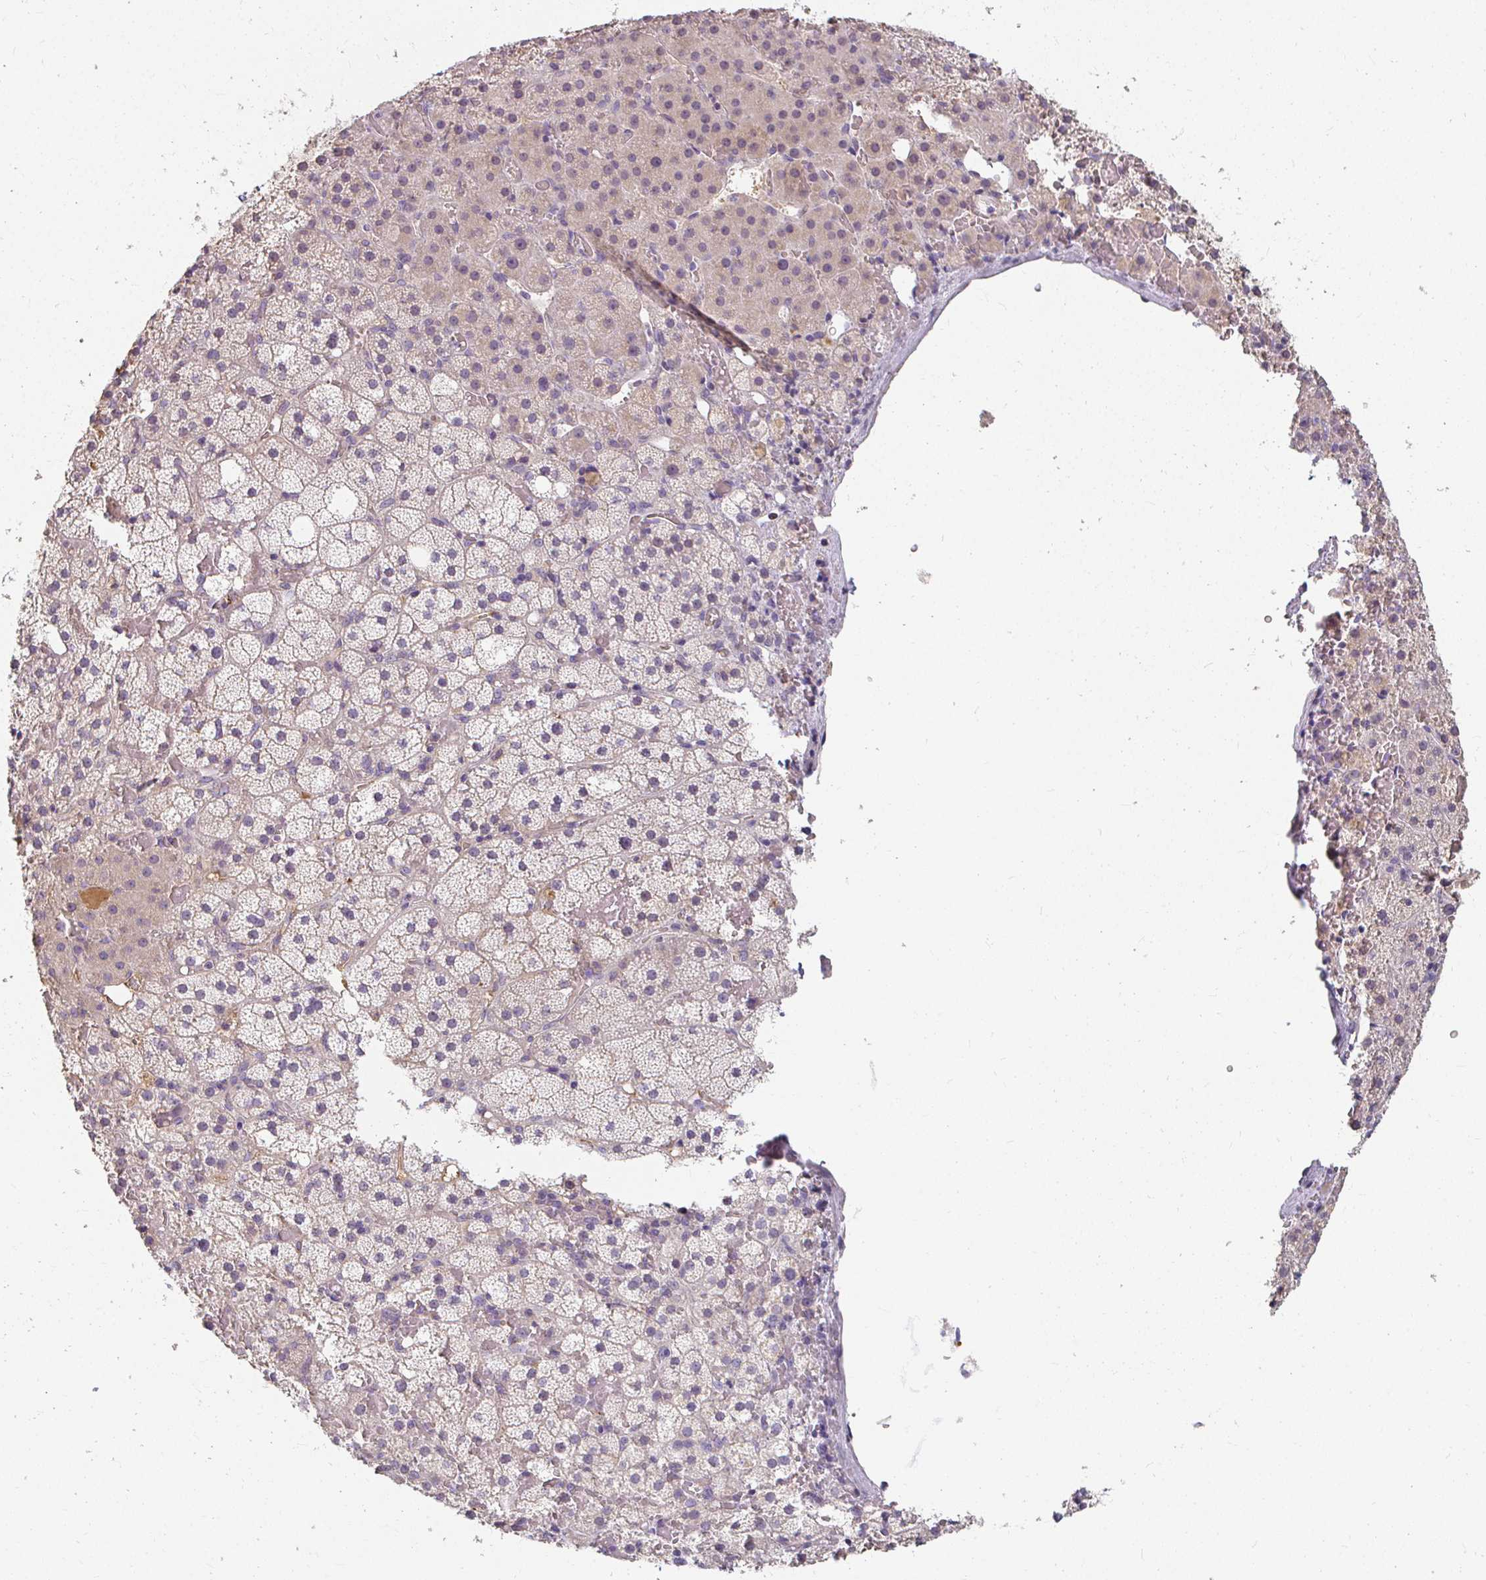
{"staining": {"intensity": "negative", "quantity": "none", "location": "none"}, "tissue": "adrenal gland", "cell_type": "Glandular cells", "image_type": "normal", "snomed": [{"axis": "morphology", "description": "Normal tissue, NOS"}, {"axis": "topography", "description": "Adrenal gland"}], "caption": "IHC image of normal human adrenal gland stained for a protein (brown), which shows no staining in glandular cells.", "gene": "LOXL4", "patient": {"sex": "male", "age": 53}}